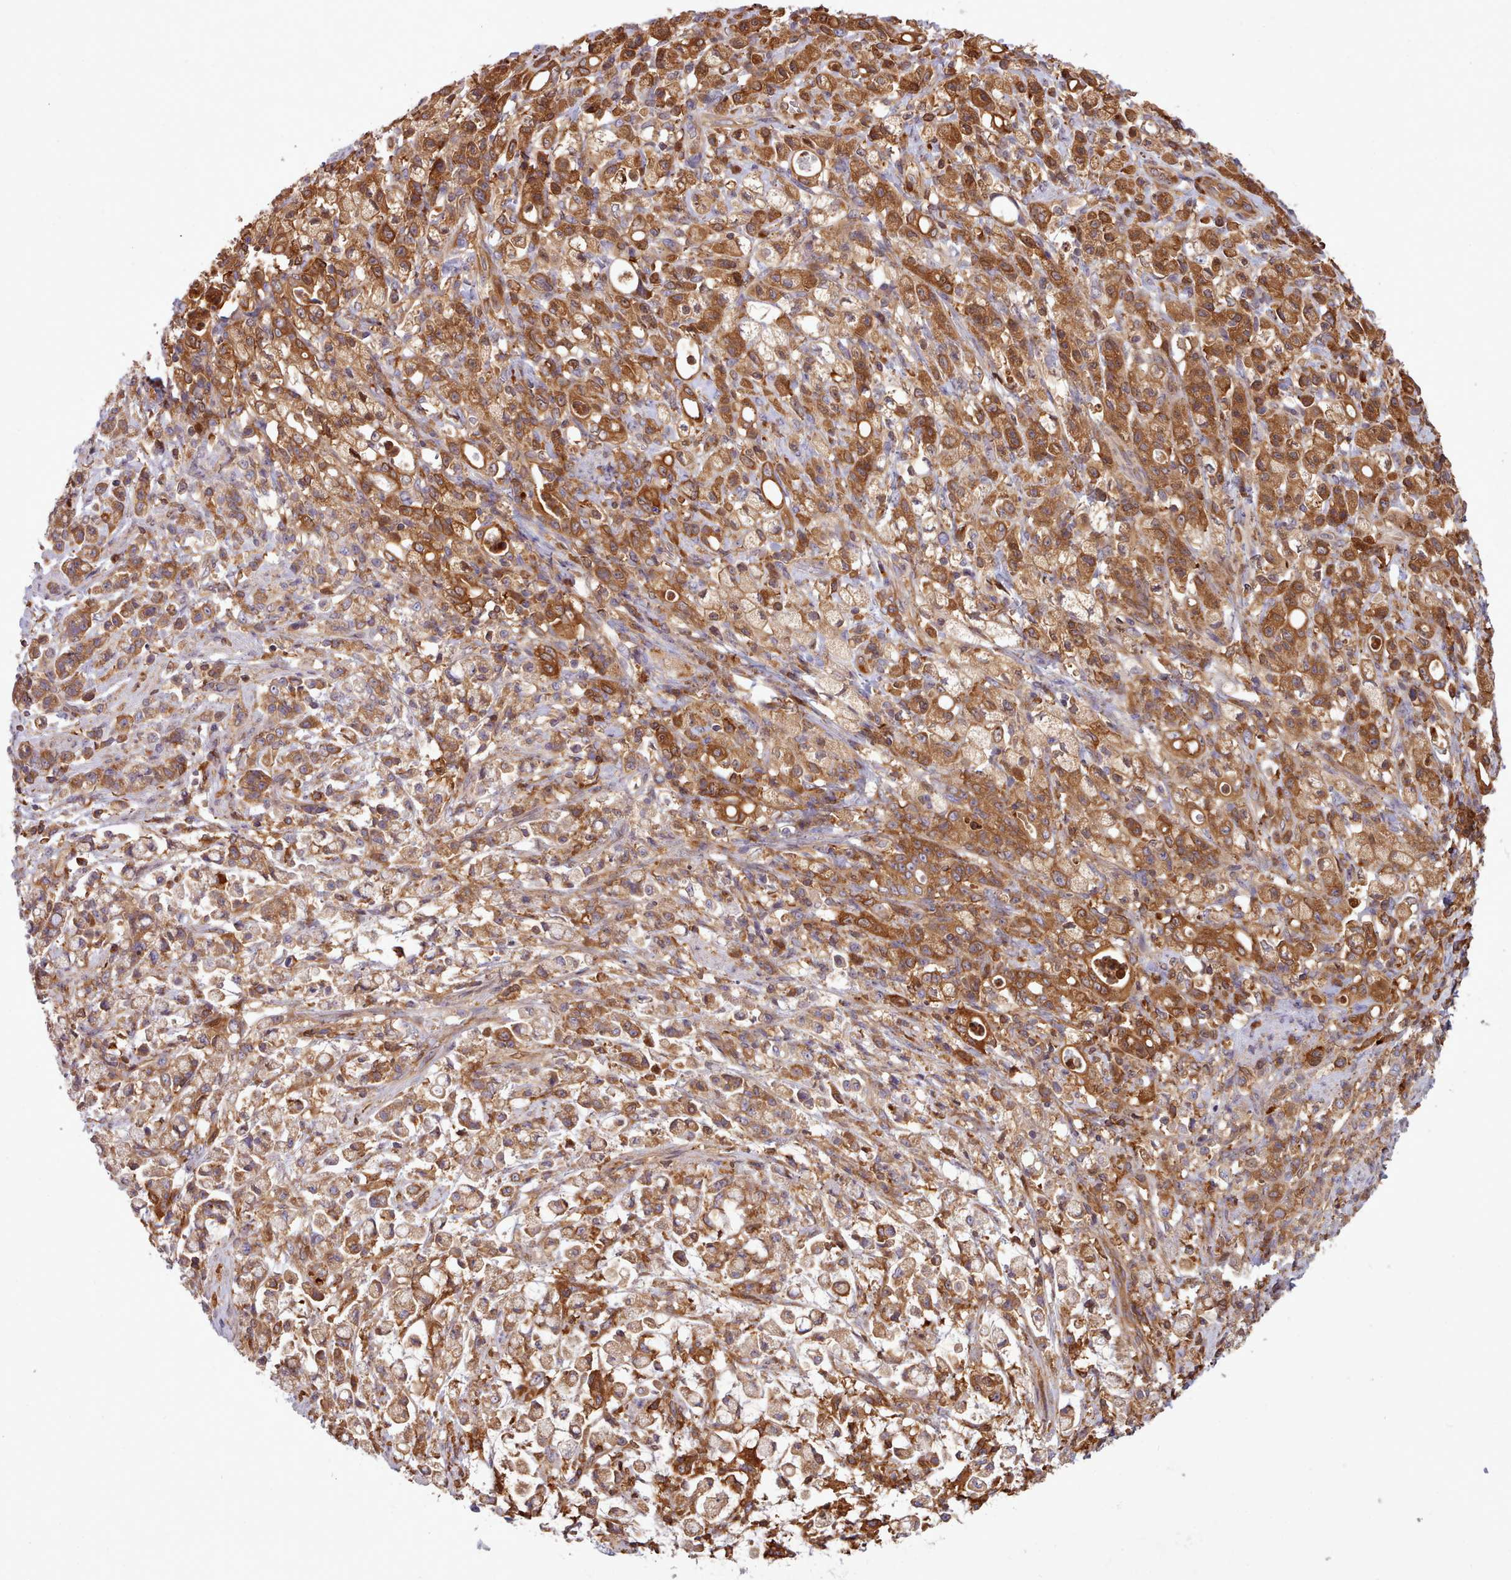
{"staining": {"intensity": "moderate", "quantity": ">75%", "location": "cytoplasmic/membranous"}, "tissue": "stomach cancer", "cell_type": "Tumor cells", "image_type": "cancer", "snomed": [{"axis": "morphology", "description": "Adenocarcinoma, NOS"}, {"axis": "topography", "description": "Stomach"}], "caption": "Stomach adenocarcinoma tissue shows moderate cytoplasmic/membranous positivity in about >75% of tumor cells (DAB (3,3'-diaminobenzidine) IHC, brown staining for protein, blue staining for nuclei).", "gene": "SLC4A9", "patient": {"sex": "female", "age": 60}}